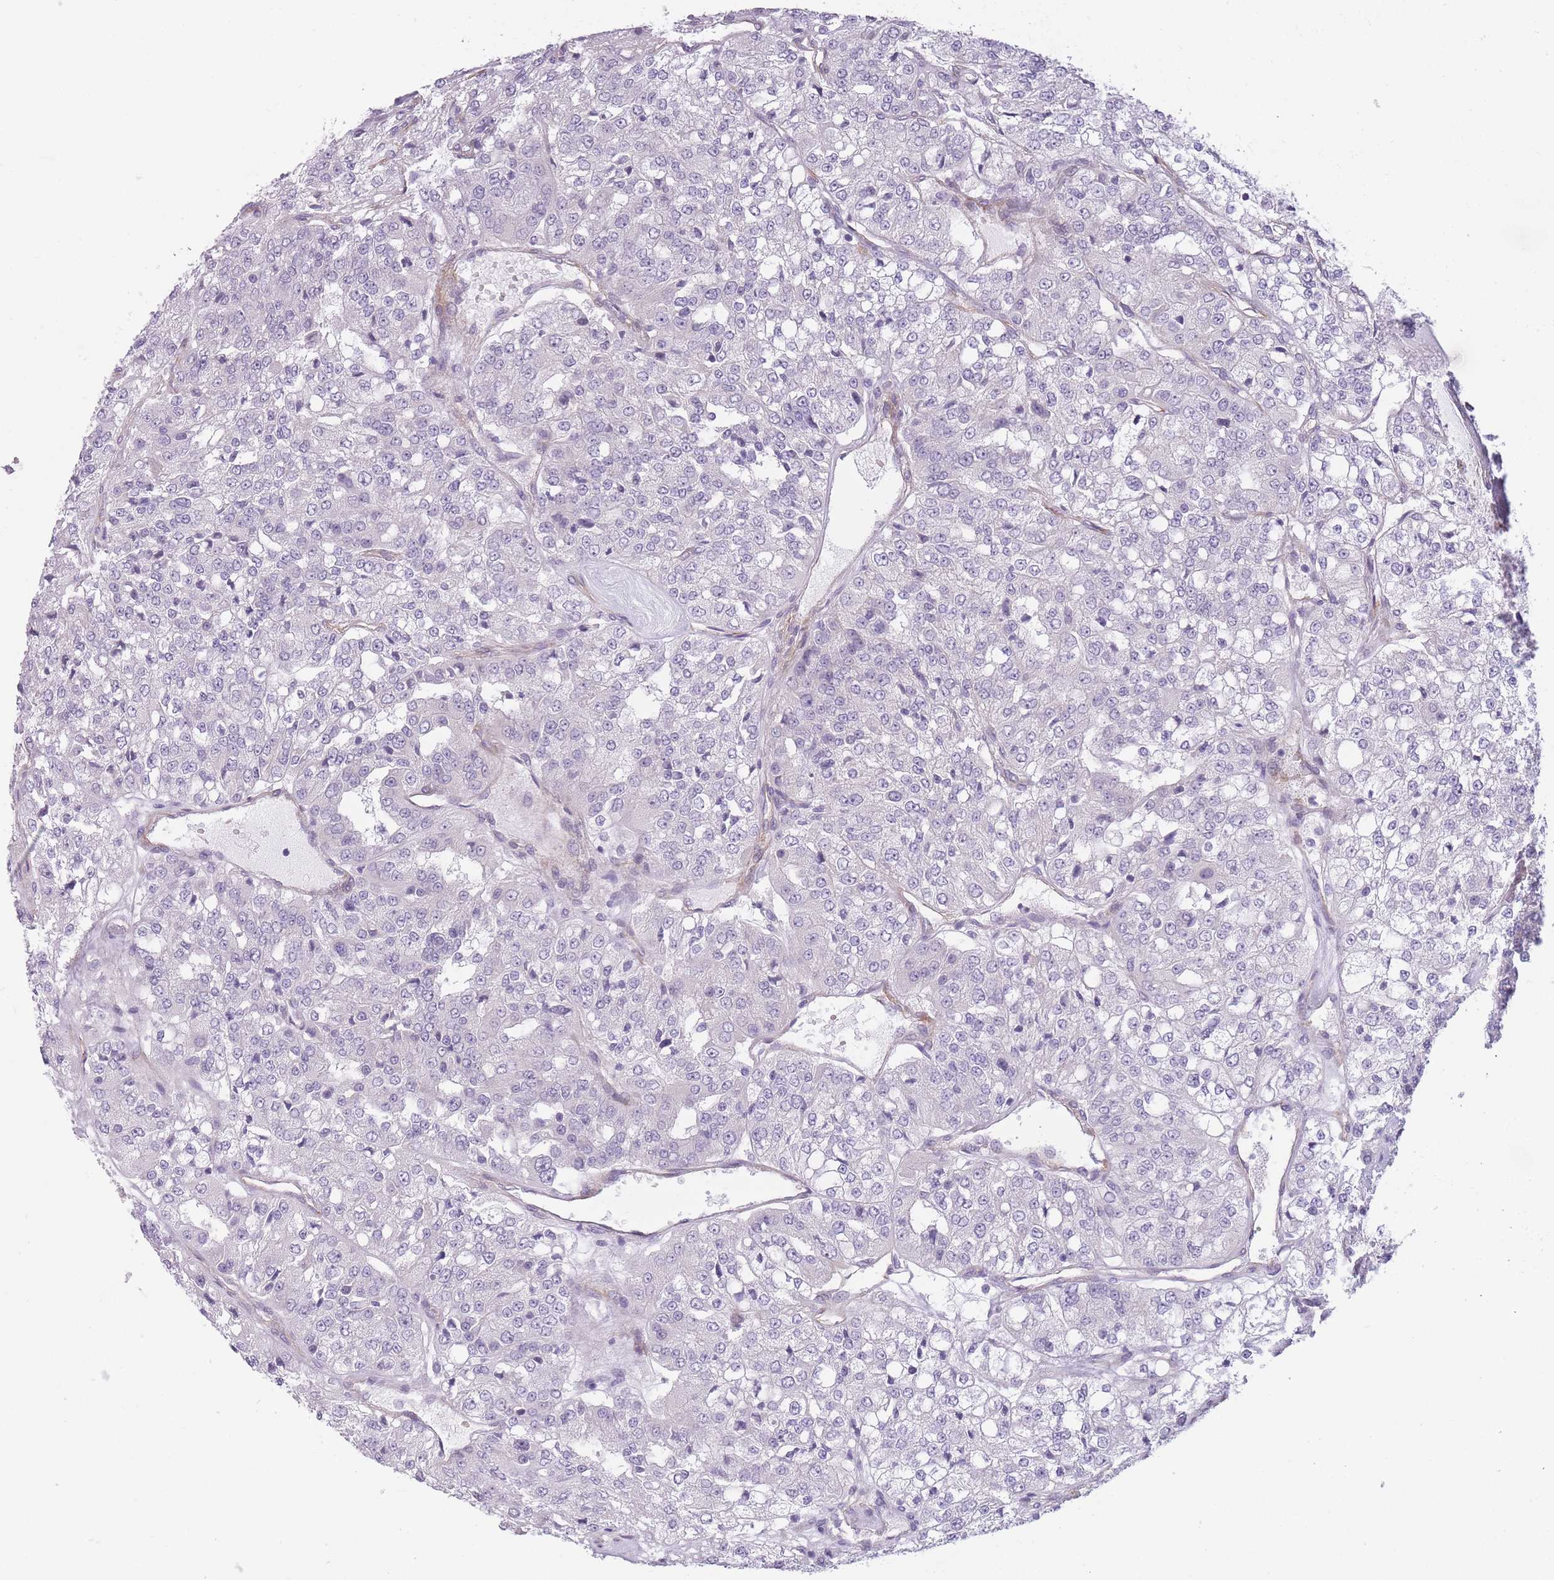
{"staining": {"intensity": "negative", "quantity": "none", "location": "none"}, "tissue": "renal cancer", "cell_type": "Tumor cells", "image_type": "cancer", "snomed": [{"axis": "morphology", "description": "Adenocarcinoma, NOS"}, {"axis": "topography", "description": "Kidney"}], "caption": "A photomicrograph of human adenocarcinoma (renal) is negative for staining in tumor cells.", "gene": "OR6B3", "patient": {"sex": "female", "age": 63}}